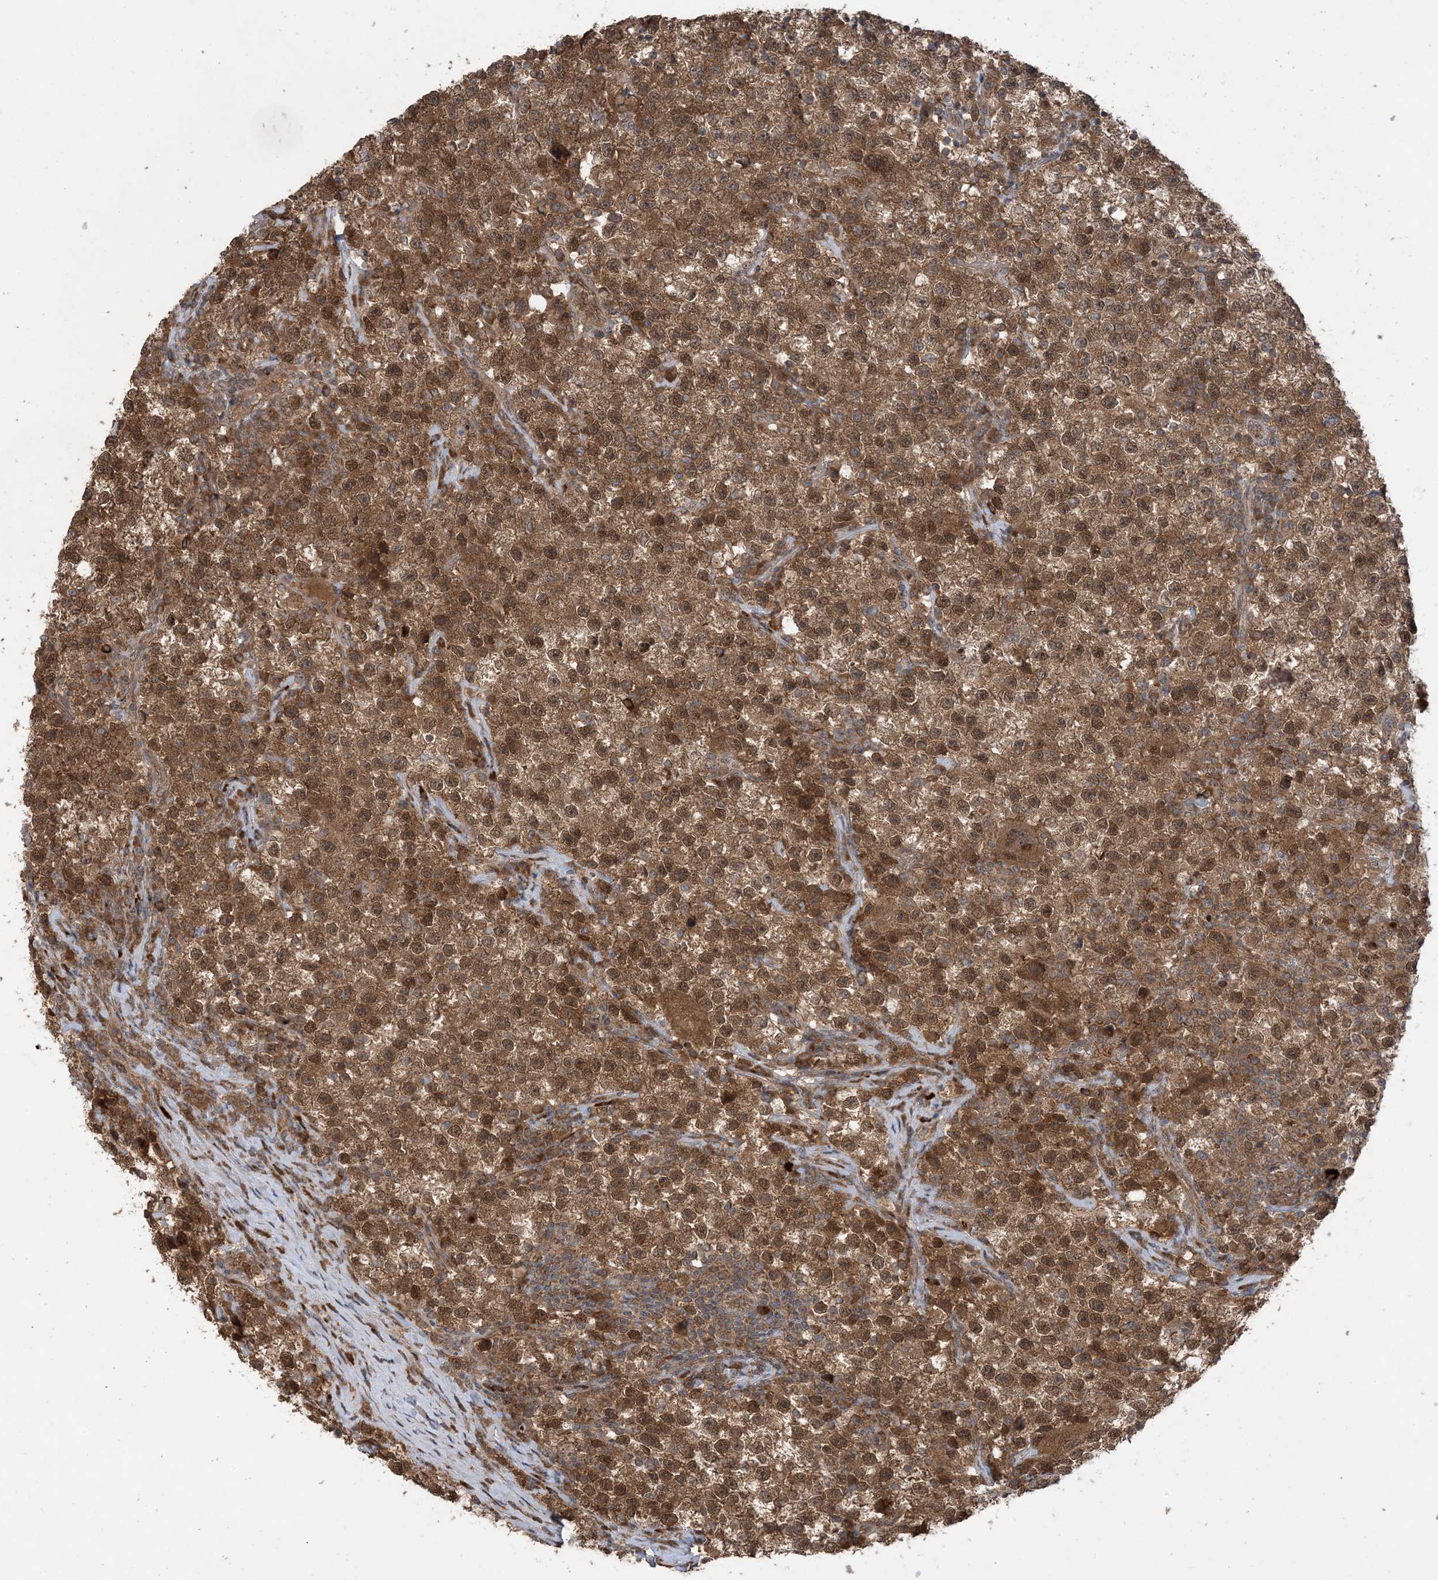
{"staining": {"intensity": "strong", "quantity": ">75%", "location": "cytoplasmic/membranous,nuclear"}, "tissue": "testis cancer", "cell_type": "Tumor cells", "image_type": "cancer", "snomed": [{"axis": "morphology", "description": "Seminoma, NOS"}, {"axis": "topography", "description": "Testis"}], "caption": "Protein staining by IHC exhibits strong cytoplasmic/membranous and nuclear staining in about >75% of tumor cells in seminoma (testis). (DAB = brown stain, brightfield microscopy at high magnification).", "gene": "PUSL1", "patient": {"sex": "male", "age": 22}}